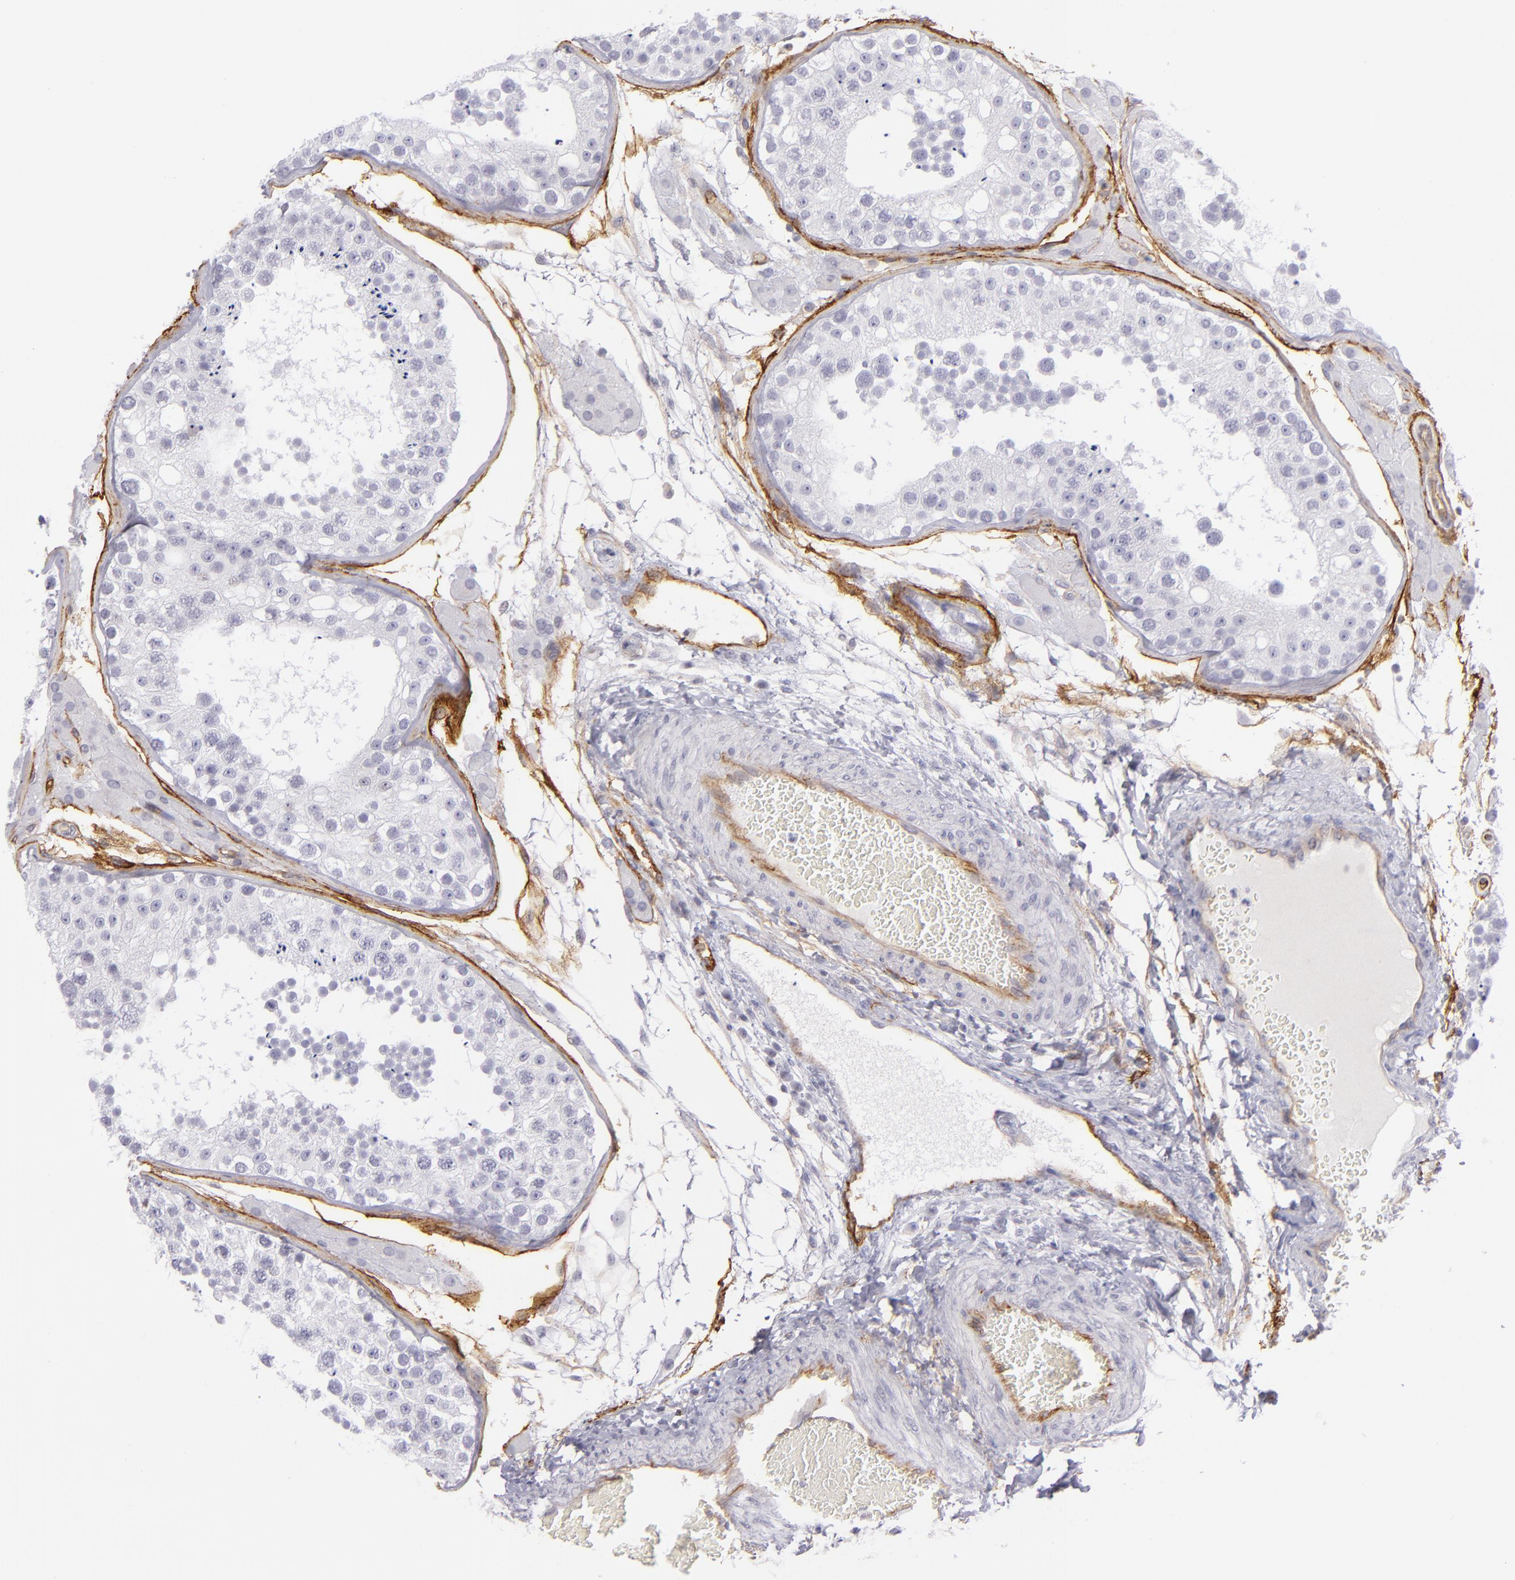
{"staining": {"intensity": "negative", "quantity": "none", "location": "none"}, "tissue": "testis", "cell_type": "Cells in seminiferous ducts", "image_type": "normal", "snomed": [{"axis": "morphology", "description": "Normal tissue, NOS"}, {"axis": "topography", "description": "Testis"}], "caption": "Cells in seminiferous ducts are negative for brown protein staining in unremarkable testis. The staining is performed using DAB (3,3'-diaminobenzidine) brown chromogen with nuclei counter-stained in using hematoxylin.", "gene": "THBD", "patient": {"sex": "male", "age": 26}}